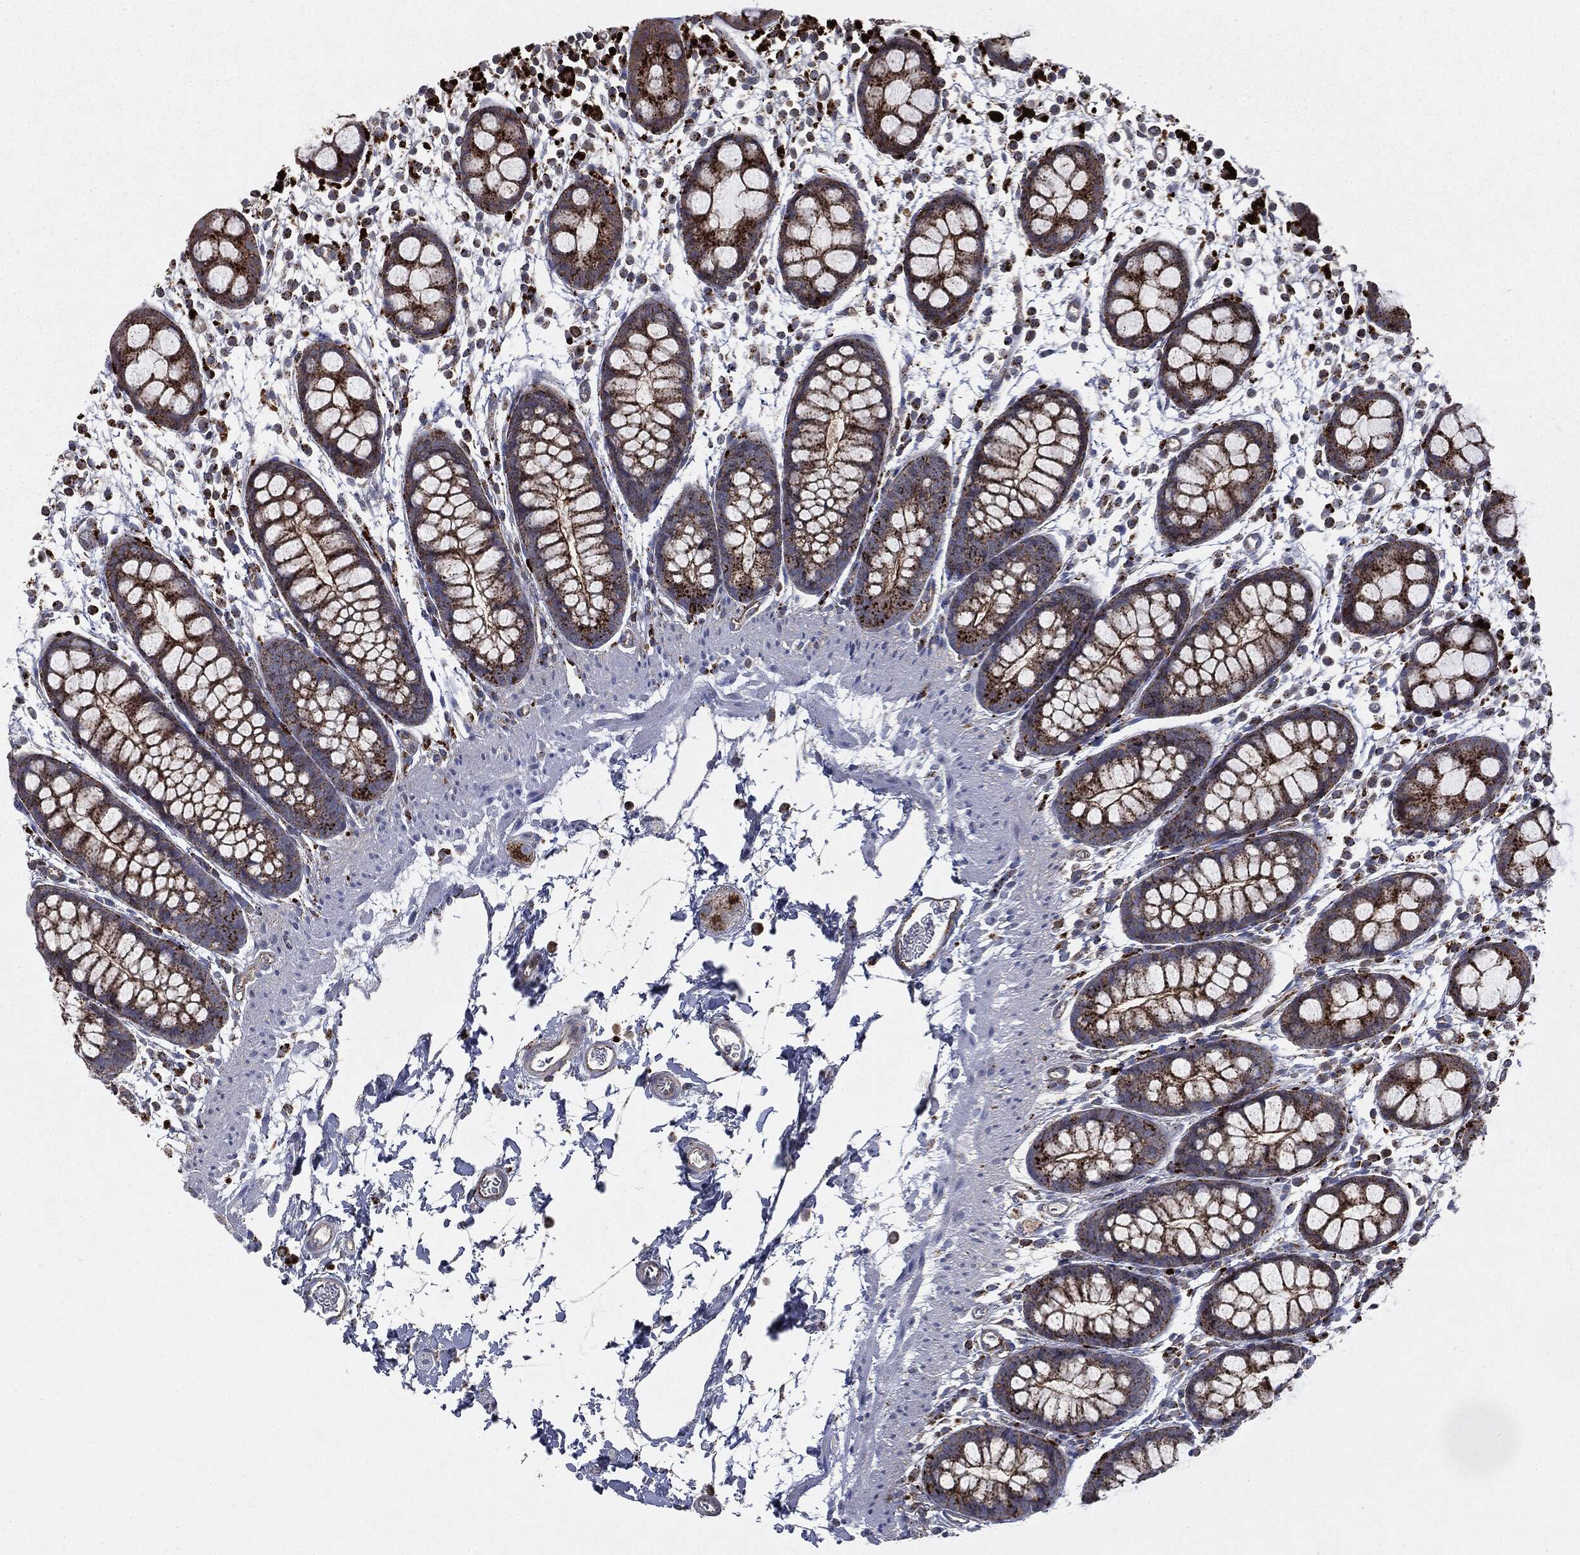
{"staining": {"intensity": "strong", "quantity": ">75%", "location": "cytoplasmic/membranous"}, "tissue": "rectum", "cell_type": "Glandular cells", "image_type": "normal", "snomed": [{"axis": "morphology", "description": "Normal tissue, NOS"}, {"axis": "topography", "description": "Rectum"}], "caption": "Rectum stained with a brown dye displays strong cytoplasmic/membranous positive staining in about >75% of glandular cells.", "gene": "CTSA", "patient": {"sex": "male", "age": 57}}